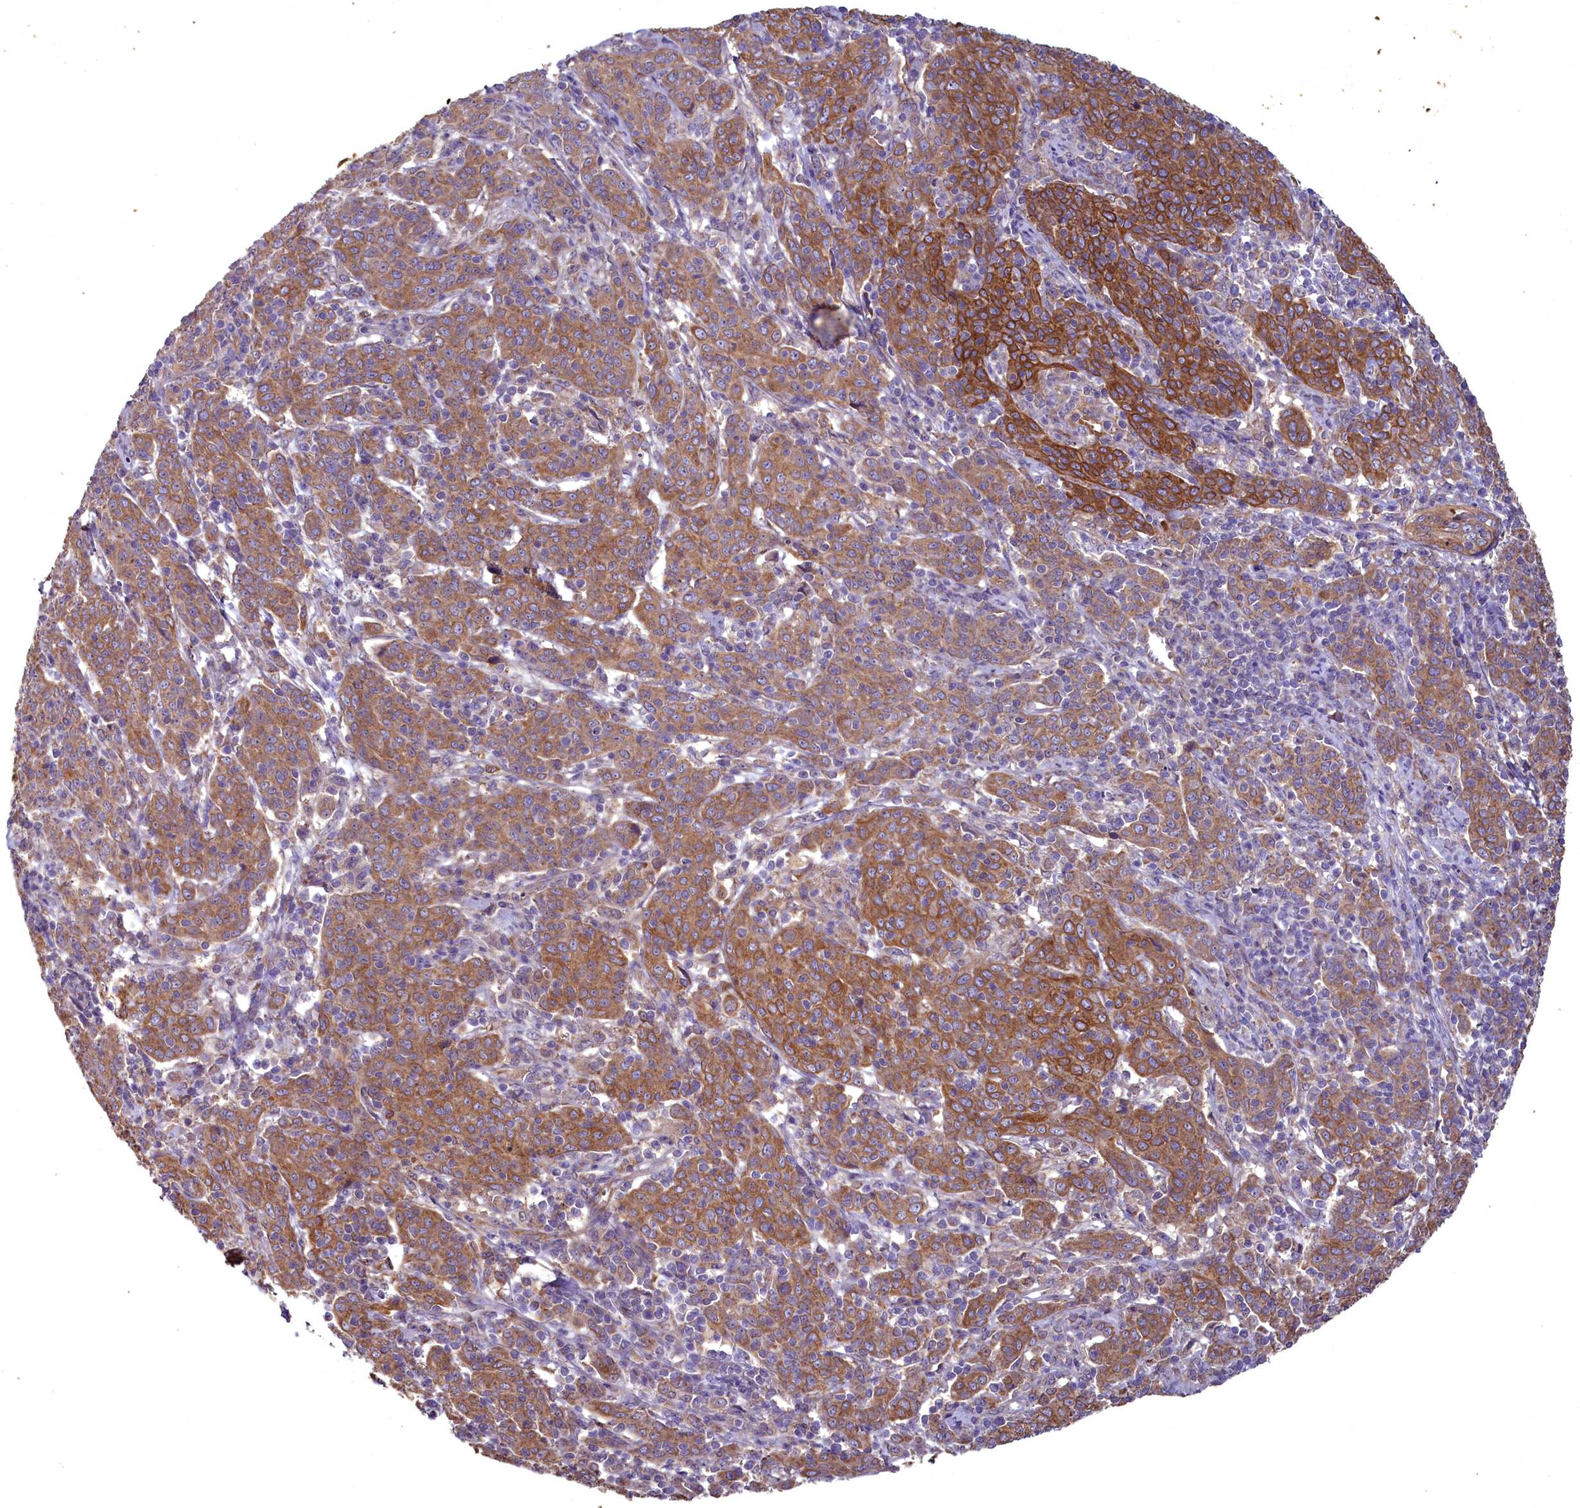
{"staining": {"intensity": "moderate", "quantity": ">75%", "location": "cytoplasmic/membranous"}, "tissue": "cervical cancer", "cell_type": "Tumor cells", "image_type": "cancer", "snomed": [{"axis": "morphology", "description": "Squamous cell carcinoma, NOS"}, {"axis": "topography", "description": "Cervix"}], "caption": "The immunohistochemical stain labels moderate cytoplasmic/membranous positivity in tumor cells of cervical cancer tissue.", "gene": "ACAD8", "patient": {"sex": "female", "age": 67}}